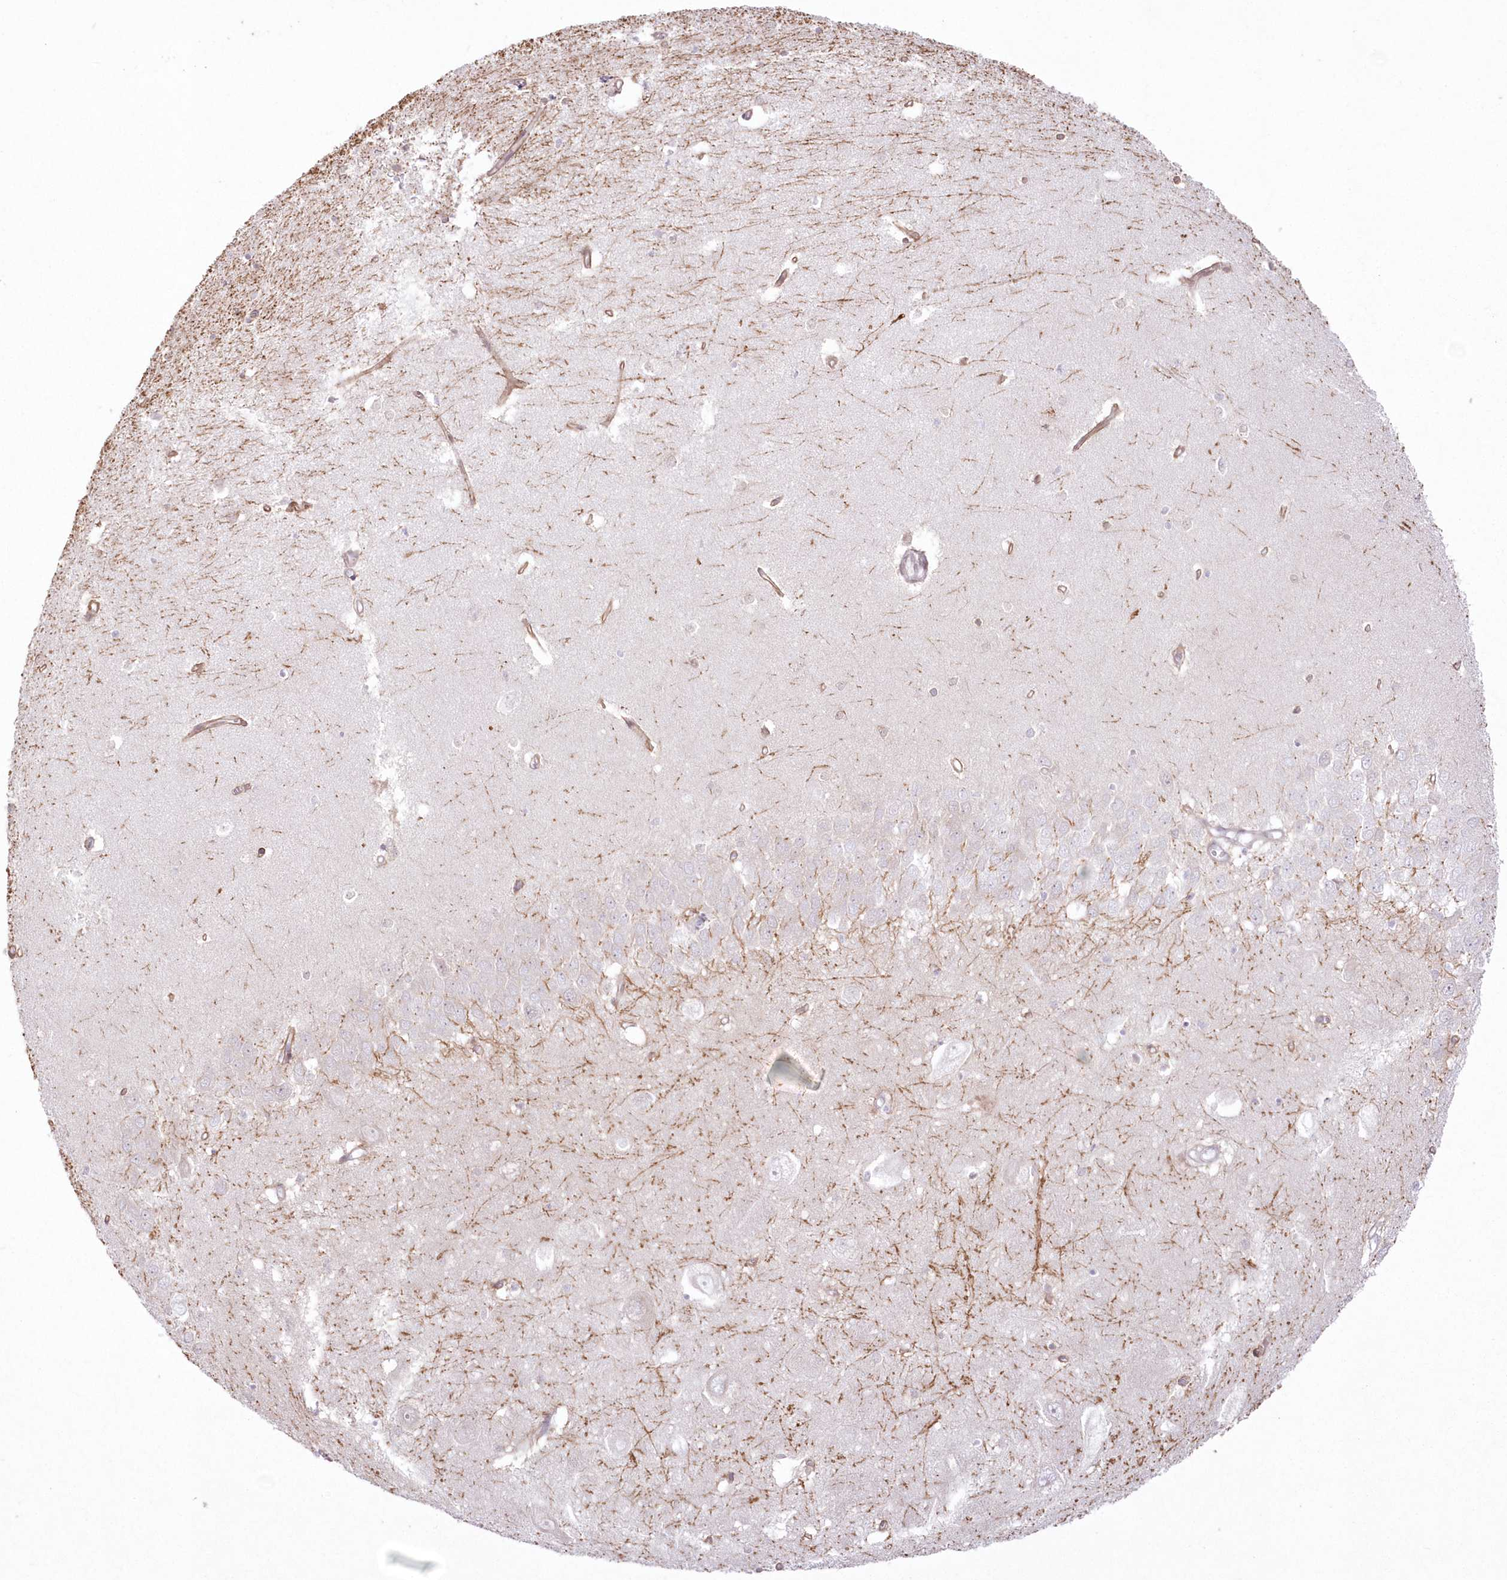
{"staining": {"intensity": "weak", "quantity": "<25%", "location": "cytoplasmic/membranous,nuclear"}, "tissue": "hippocampus", "cell_type": "Glial cells", "image_type": "normal", "snomed": [{"axis": "morphology", "description": "Normal tissue, NOS"}, {"axis": "topography", "description": "Hippocampus"}], "caption": "The photomicrograph exhibits no staining of glial cells in unremarkable hippocampus. The staining was performed using DAB (3,3'-diaminobenzidine) to visualize the protein expression in brown, while the nuclei were stained in blue with hematoxylin (Magnification: 20x).", "gene": "SH3PXD2B", "patient": {"sex": "female", "age": 64}}